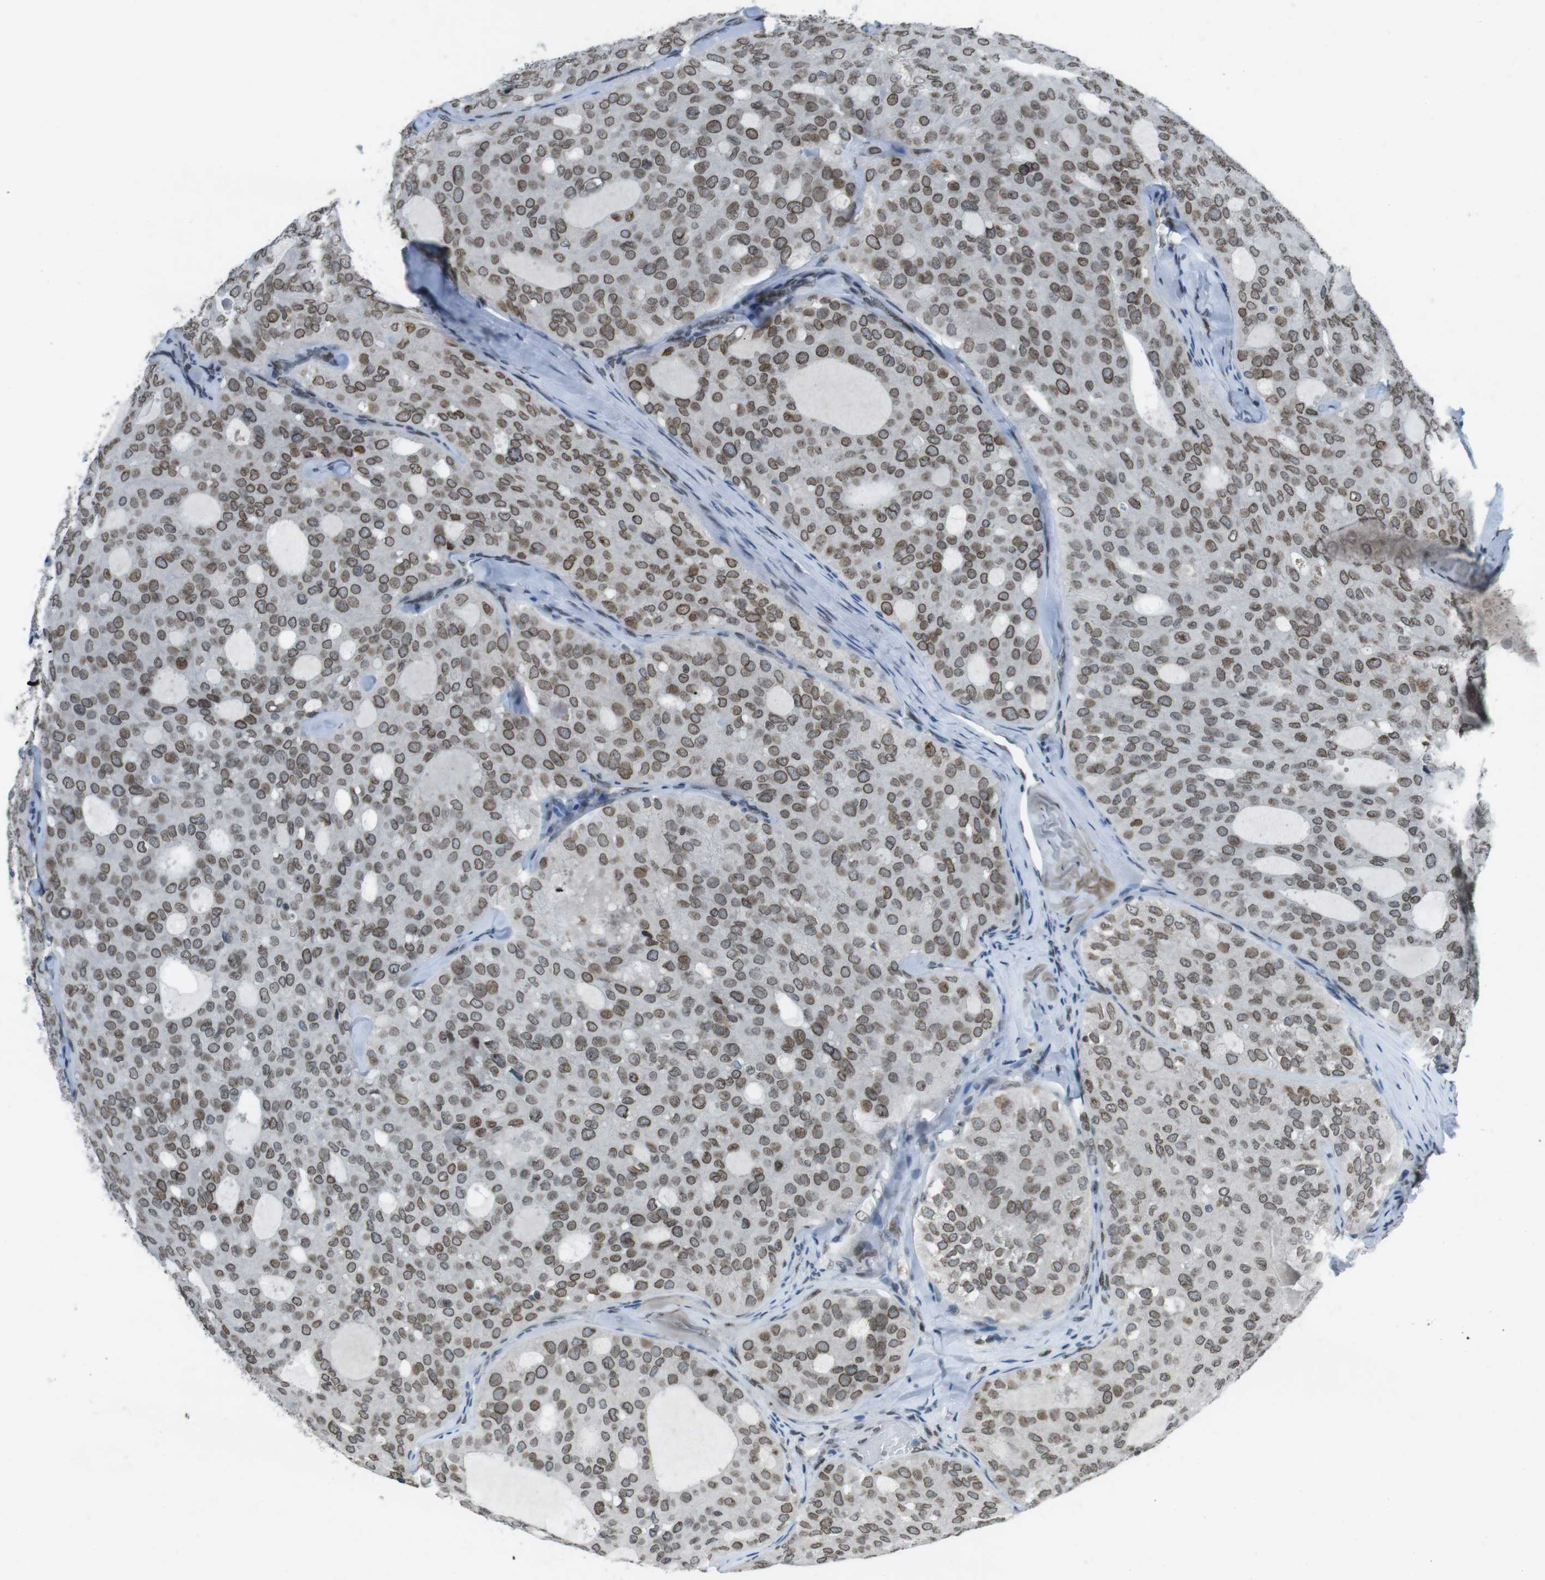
{"staining": {"intensity": "moderate", "quantity": ">75%", "location": "cytoplasmic/membranous,nuclear"}, "tissue": "thyroid cancer", "cell_type": "Tumor cells", "image_type": "cancer", "snomed": [{"axis": "morphology", "description": "Follicular adenoma carcinoma, NOS"}, {"axis": "topography", "description": "Thyroid gland"}], "caption": "The micrograph reveals a brown stain indicating the presence of a protein in the cytoplasmic/membranous and nuclear of tumor cells in thyroid cancer.", "gene": "MAD1L1", "patient": {"sex": "male", "age": 75}}